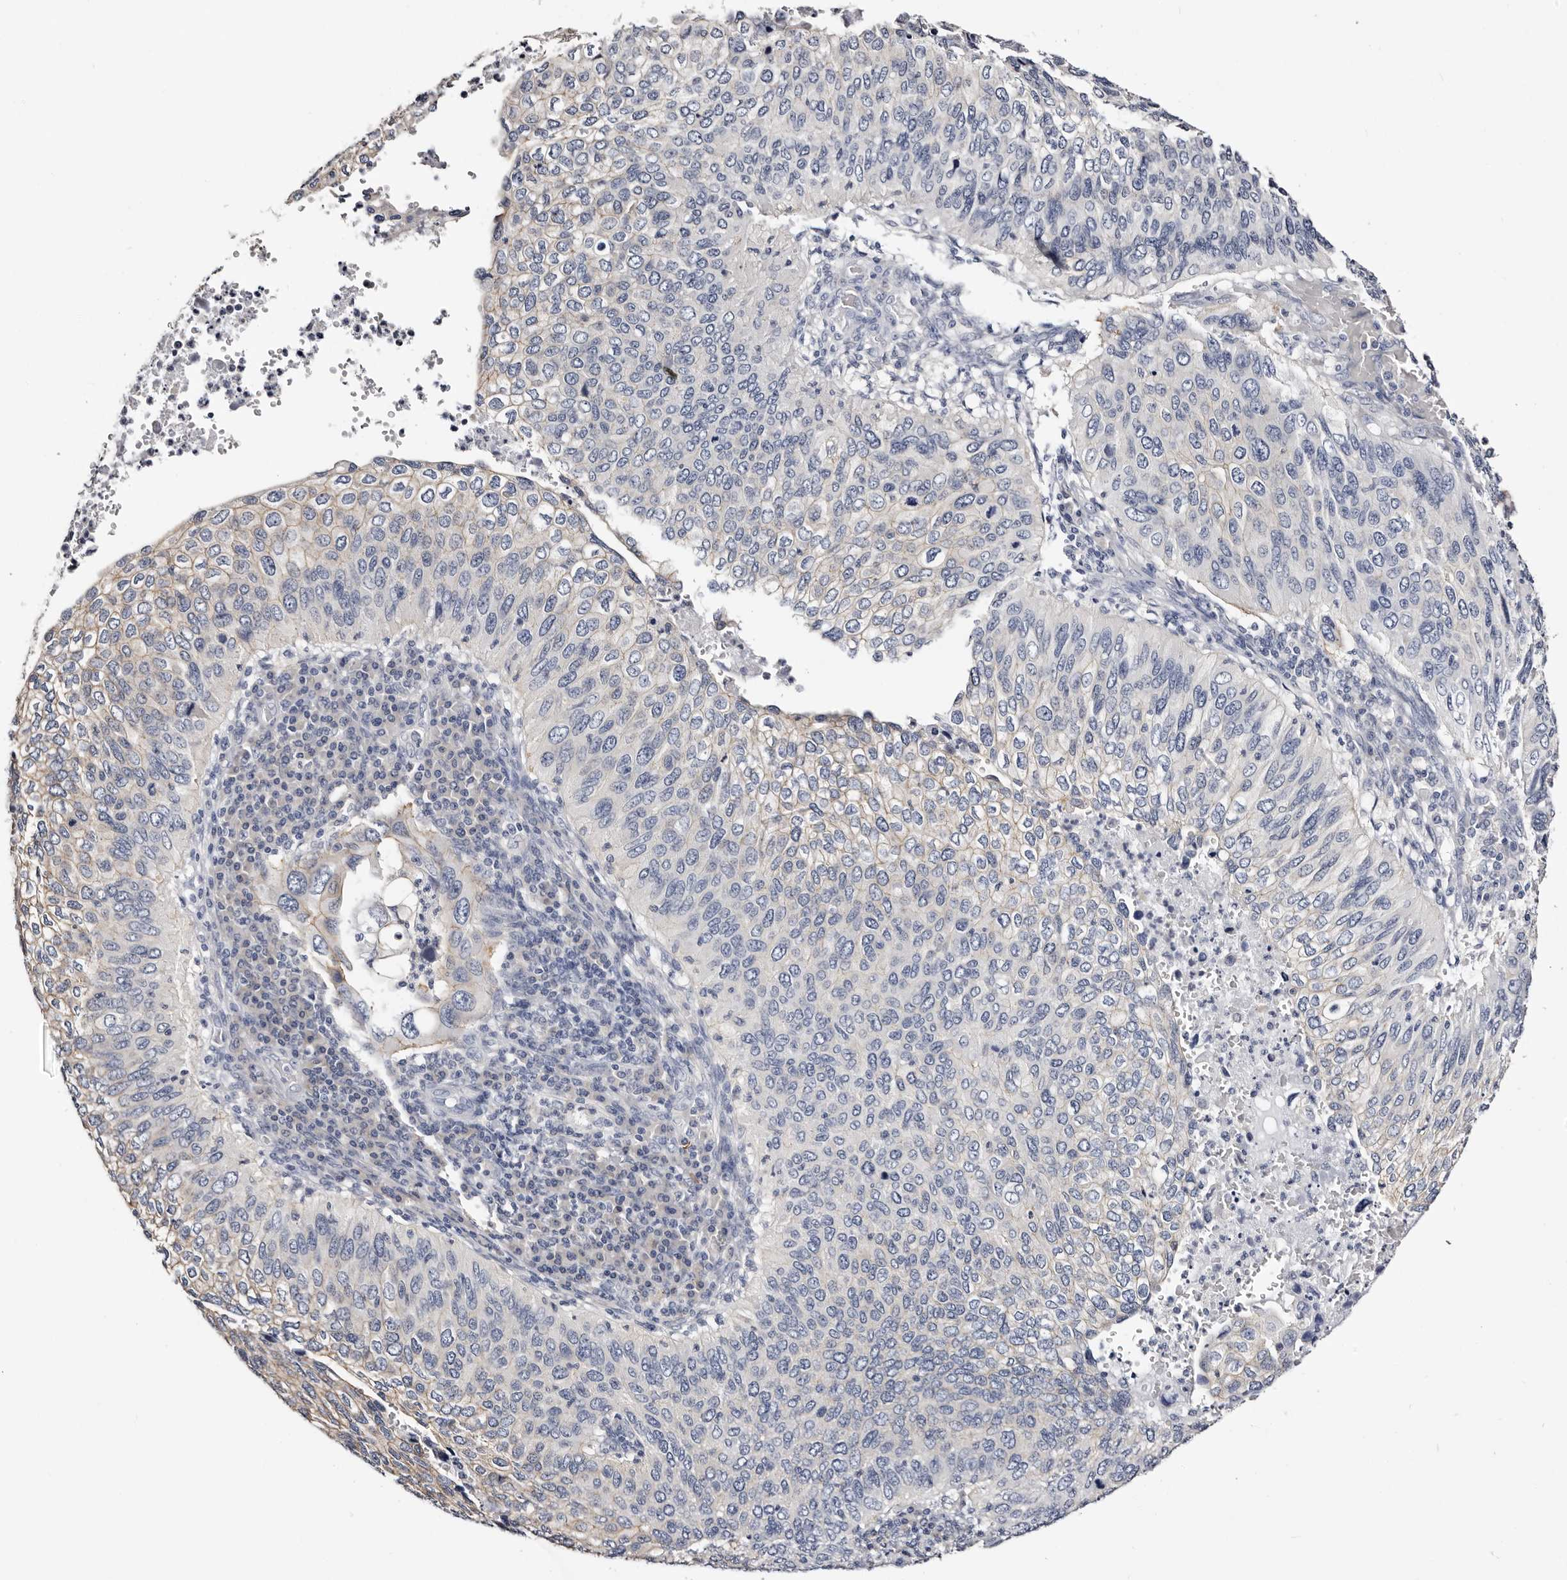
{"staining": {"intensity": "negative", "quantity": "none", "location": "none"}, "tissue": "cervical cancer", "cell_type": "Tumor cells", "image_type": "cancer", "snomed": [{"axis": "morphology", "description": "Squamous cell carcinoma, NOS"}, {"axis": "topography", "description": "Cervix"}], "caption": "This is an immunohistochemistry micrograph of cervical squamous cell carcinoma. There is no positivity in tumor cells.", "gene": "ROM1", "patient": {"sex": "female", "age": 38}}